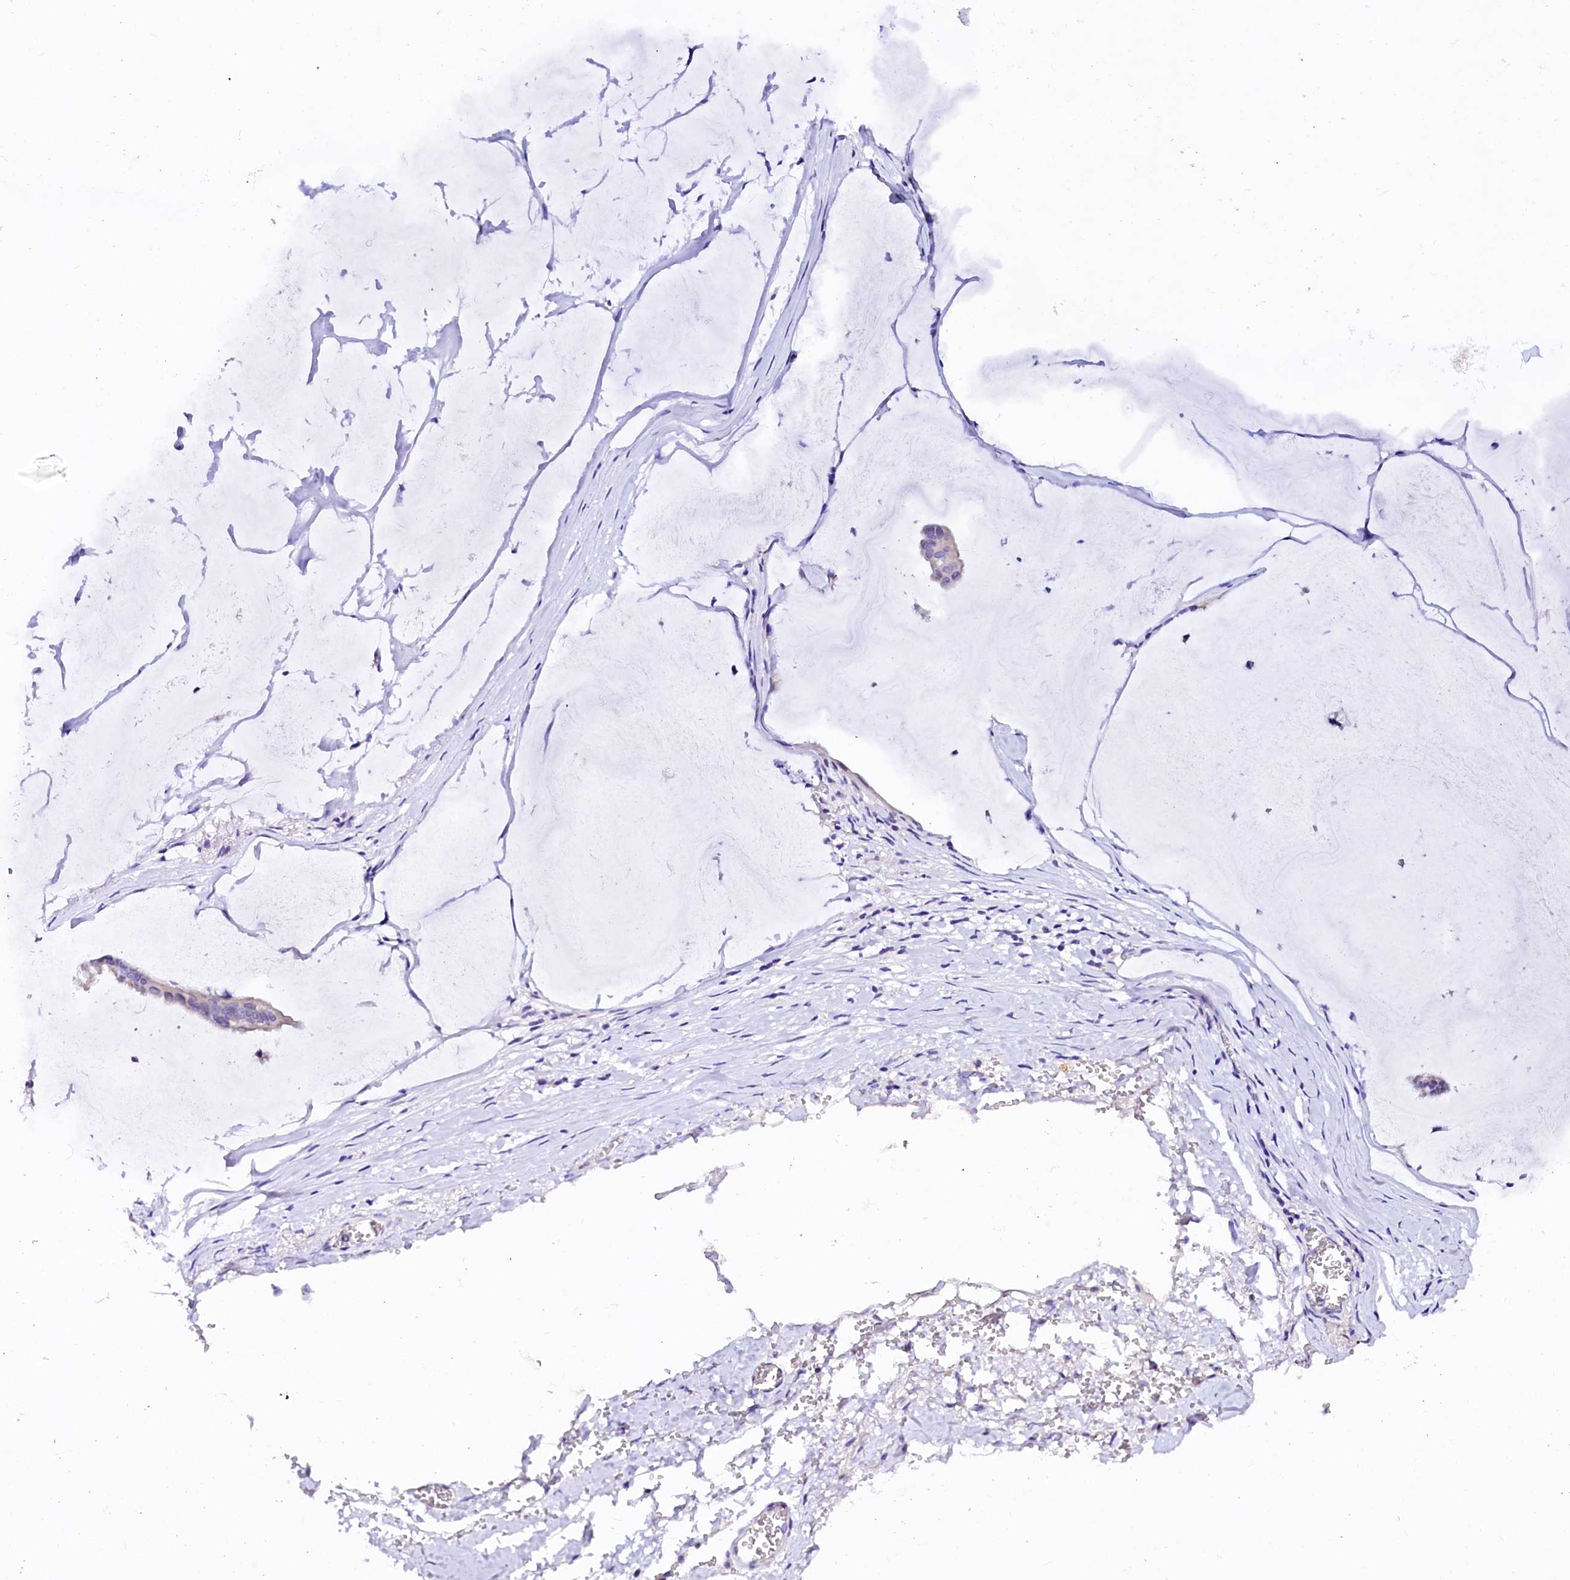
{"staining": {"intensity": "negative", "quantity": "none", "location": "none"}, "tissue": "ovarian cancer", "cell_type": "Tumor cells", "image_type": "cancer", "snomed": [{"axis": "morphology", "description": "Cystadenocarcinoma, mucinous, NOS"}, {"axis": "topography", "description": "Ovary"}], "caption": "Photomicrograph shows no significant protein positivity in tumor cells of ovarian mucinous cystadenocarcinoma. (Brightfield microscopy of DAB immunohistochemistry (IHC) at high magnification).", "gene": "NALF1", "patient": {"sex": "female", "age": 73}}